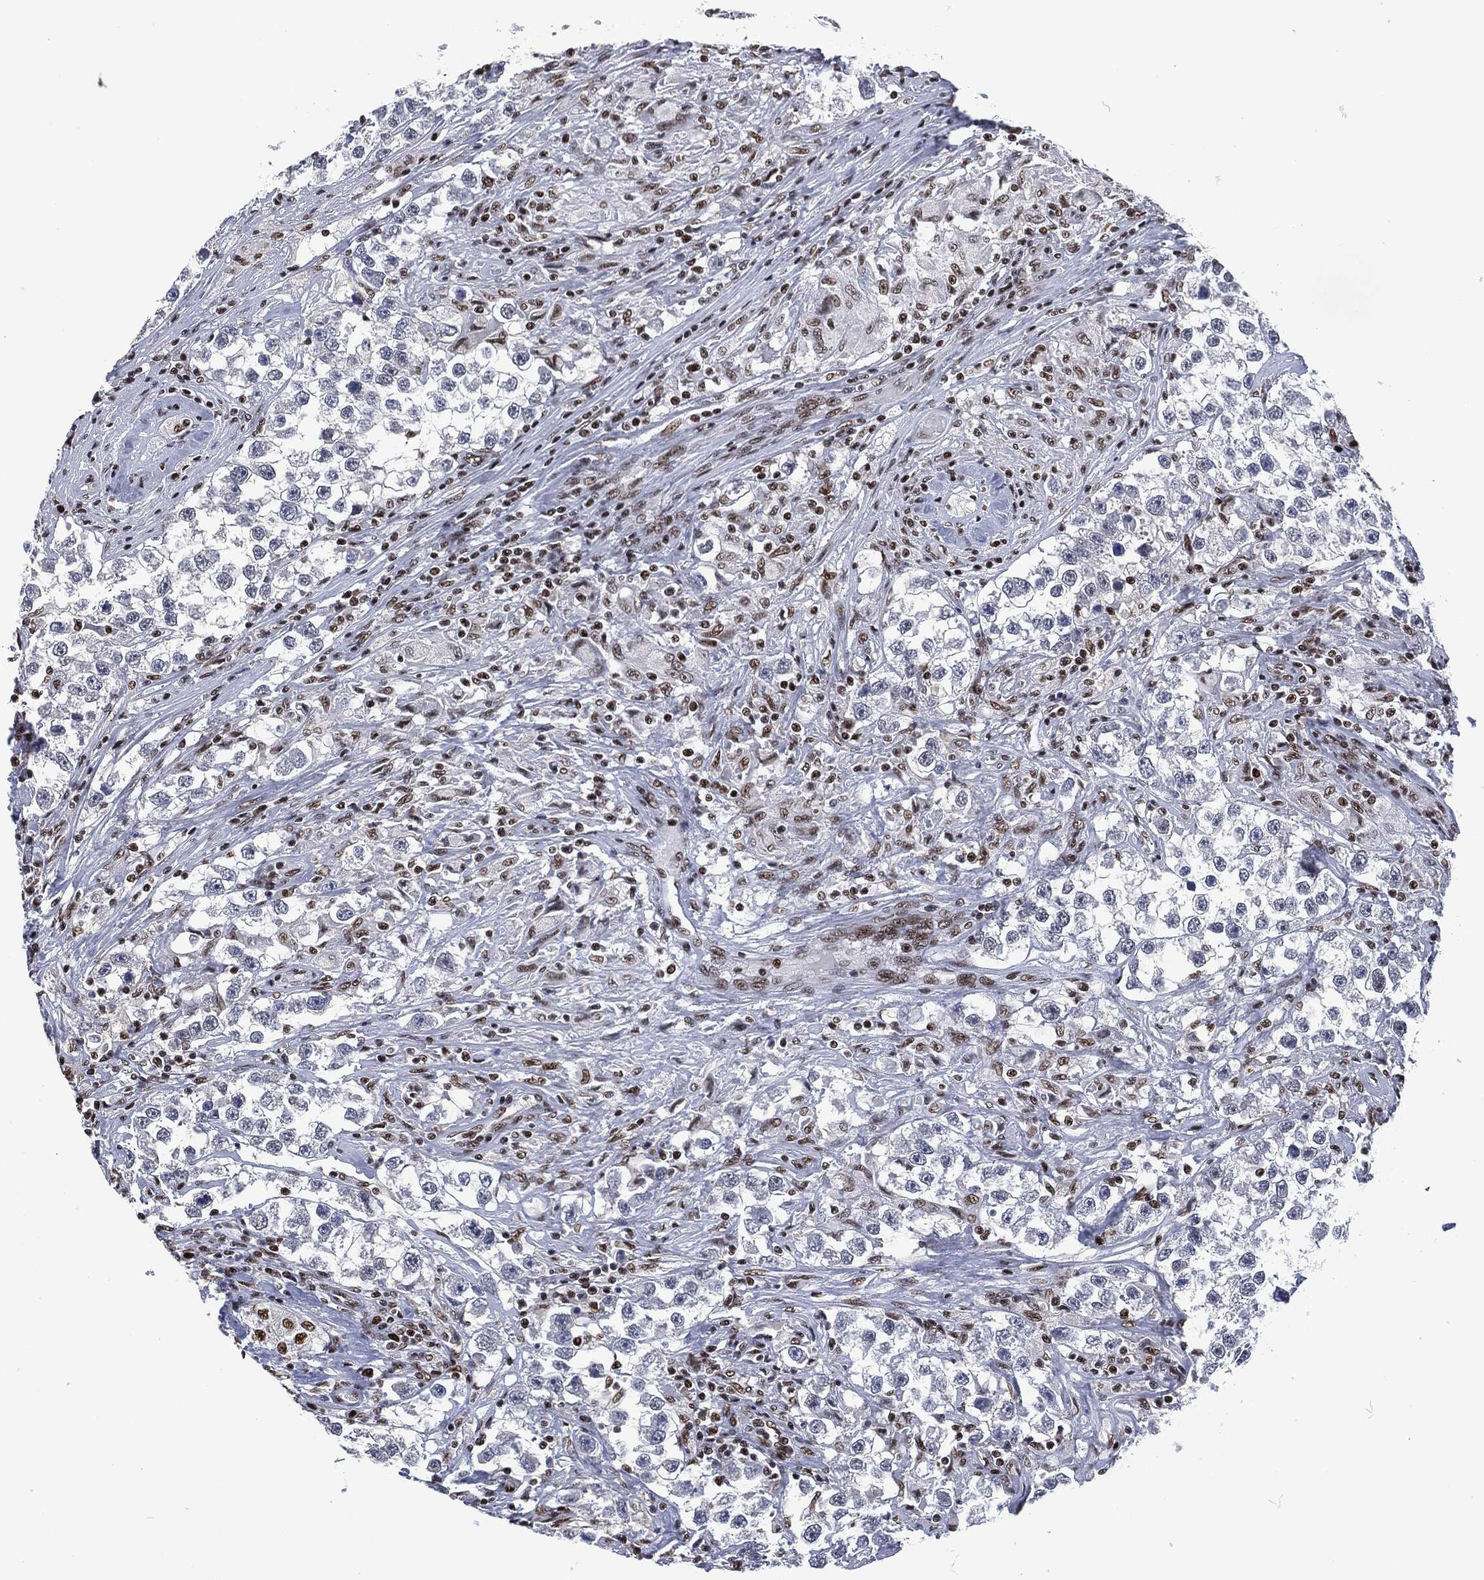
{"staining": {"intensity": "weak", "quantity": "<25%", "location": "nuclear"}, "tissue": "testis cancer", "cell_type": "Tumor cells", "image_type": "cancer", "snomed": [{"axis": "morphology", "description": "Seminoma, NOS"}, {"axis": "topography", "description": "Testis"}], "caption": "The immunohistochemistry photomicrograph has no significant staining in tumor cells of testis cancer (seminoma) tissue. (DAB (3,3'-diaminobenzidine) immunohistochemistry (IHC) with hematoxylin counter stain).", "gene": "DCPS", "patient": {"sex": "male", "age": 46}}